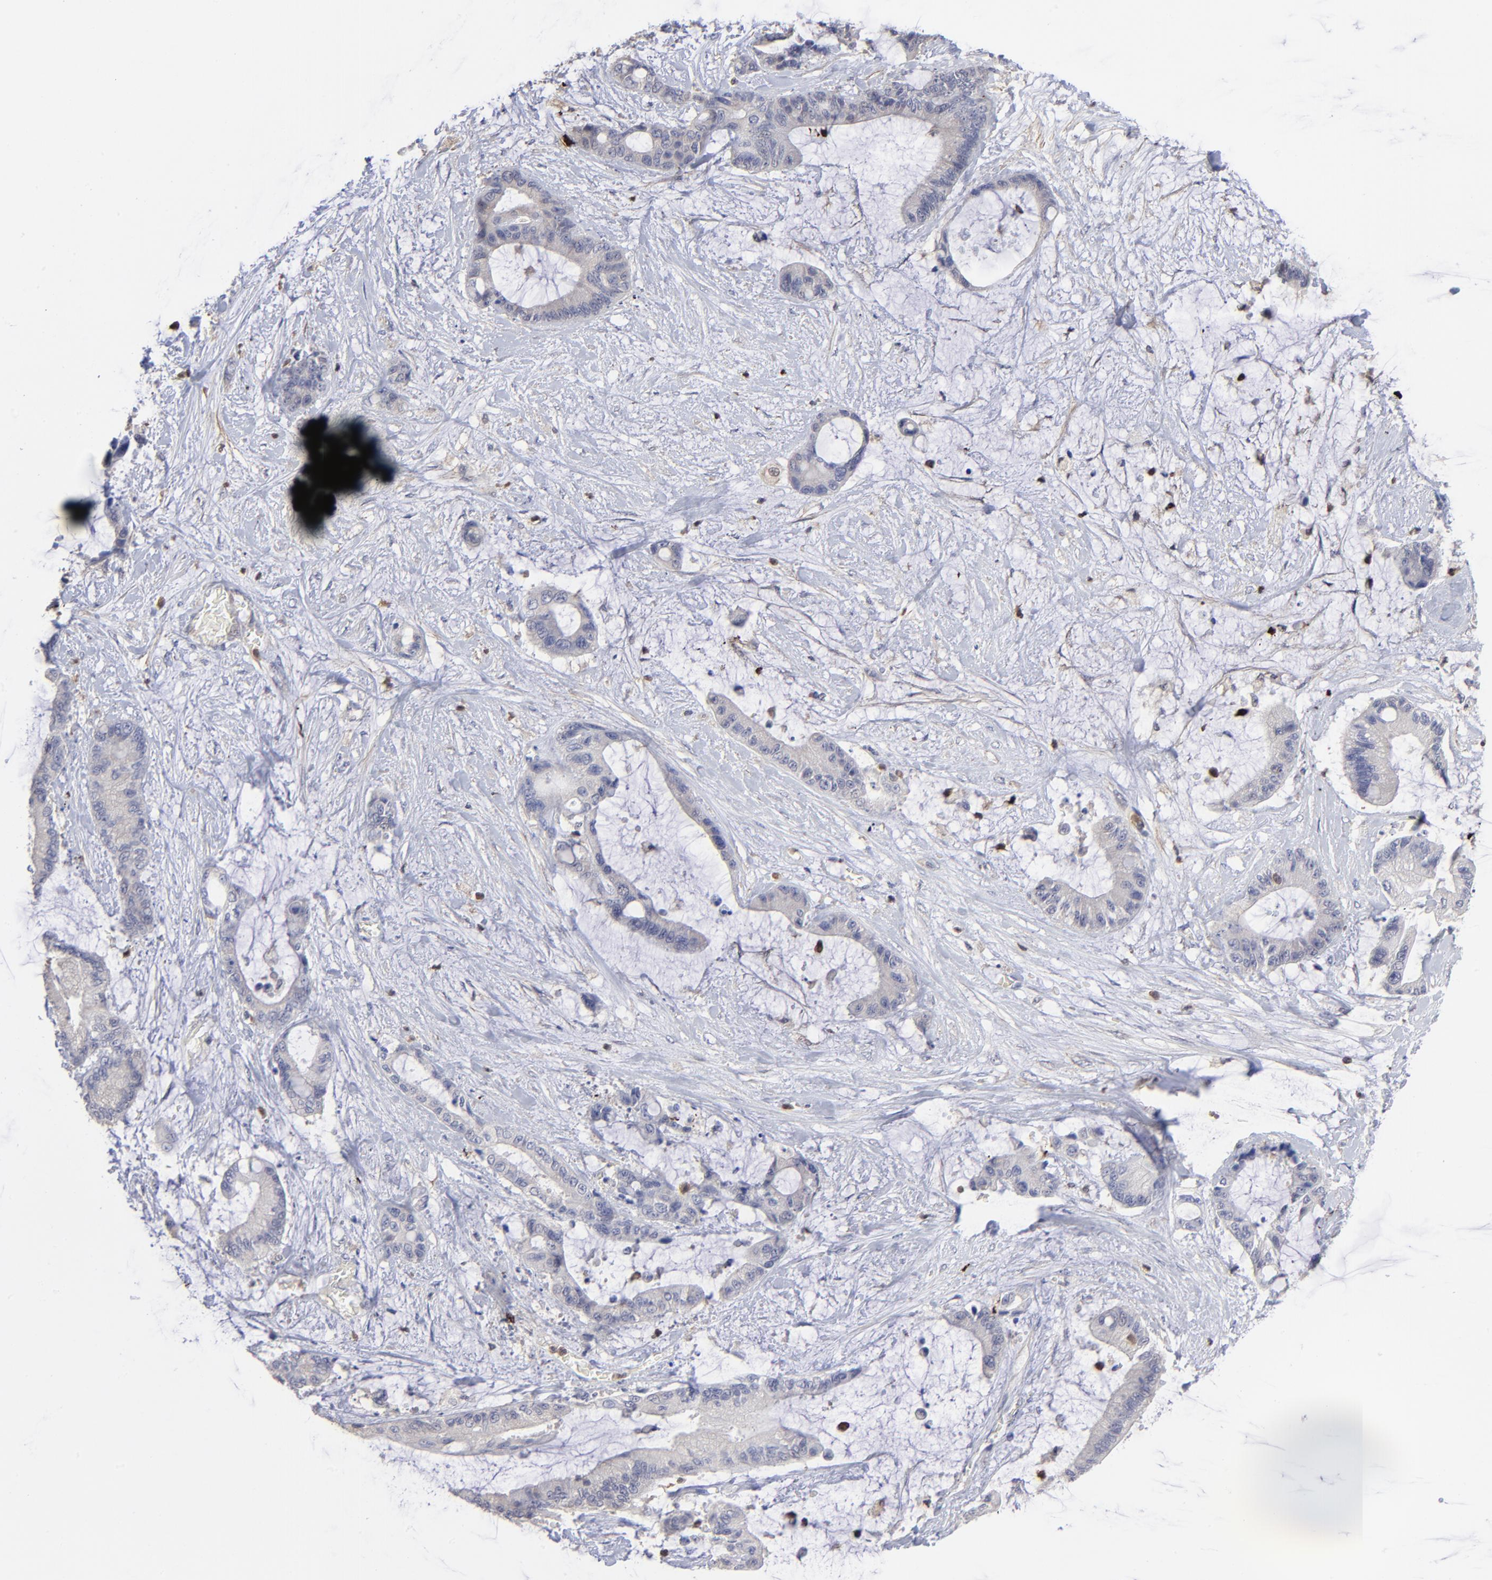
{"staining": {"intensity": "negative", "quantity": "none", "location": "none"}, "tissue": "liver cancer", "cell_type": "Tumor cells", "image_type": "cancer", "snomed": [{"axis": "morphology", "description": "Cholangiocarcinoma"}, {"axis": "topography", "description": "Liver"}], "caption": "Histopathology image shows no protein positivity in tumor cells of liver cancer tissue.", "gene": "TBXT", "patient": {"sex": "female", "age": 73}}